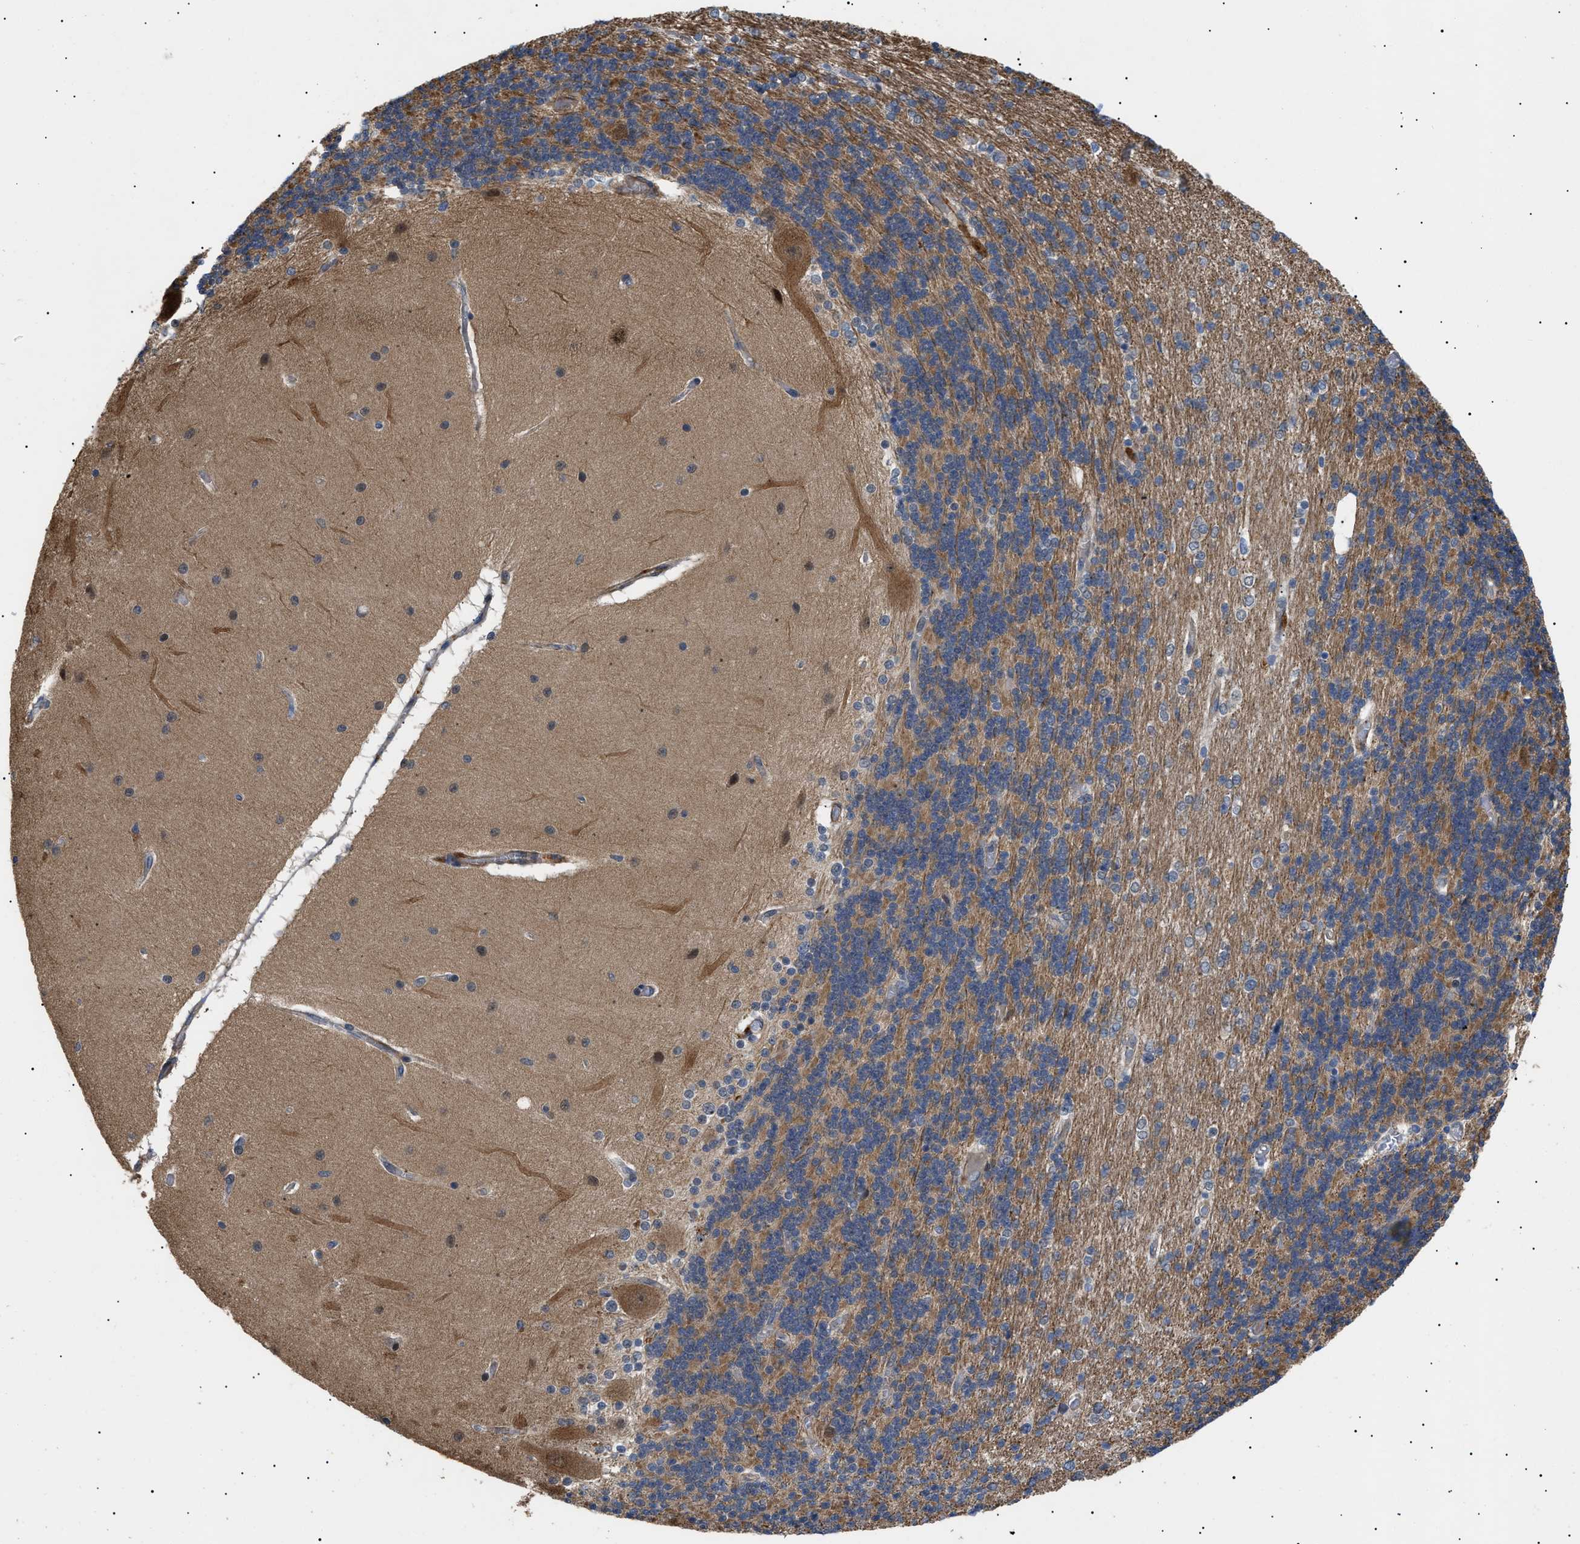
{"staining": {"intensity": "strong", "quantity": ">75%", "location": "cytoplasmic/membranous"}, "tissue": "cerebellum", "cell_type": "Cells in granular layer", "image_type": "normal", "snomed": [{"axis": "morphology", "description": "Normal tissue, NOS"}, {"axis": "topography", "description": "Cerebellum"}], "caption": "High-magnification brightfield microscopy of normal cerebellum stained with DAB (brown) and counterstained with hematoxylin (blue). cells in granular layer exhibit strong cytoplasmic/membranous positivity is present in about>75% of cells. Immunohistochemistry (ihc) stains the protein in brown and the nuclei are stained blue.", "gene": "CRCP", "patient": {"sex": "female", "age": 54}}